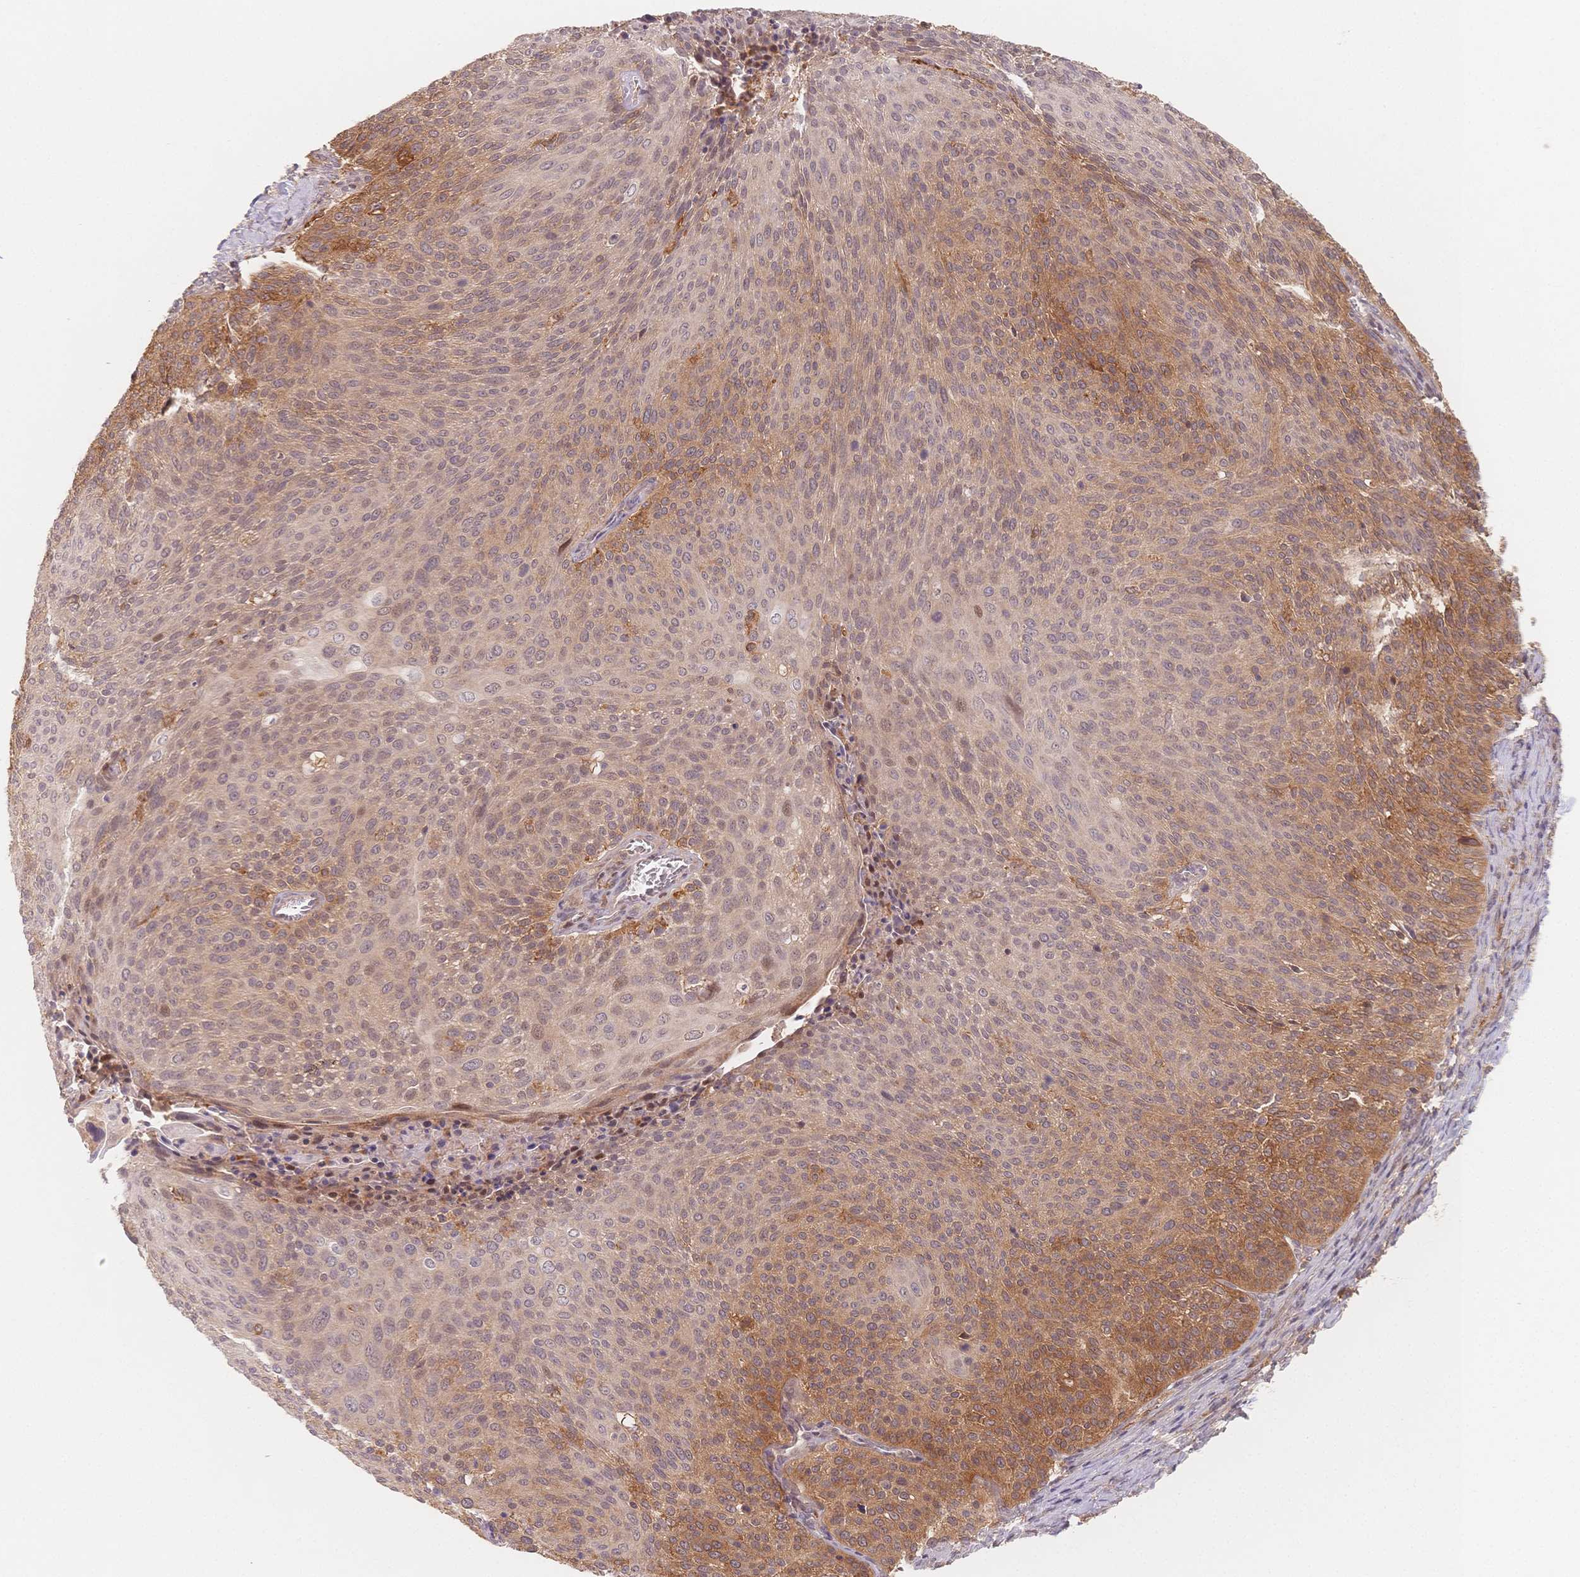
{"staining": {"intensity": "moderate", "quantity": "25%-75%", "location": "cytoplasmic/membranous"}, "tissue": "cervical cancer", "cell_type": "Tumor cells", "image_type": "cancer", "snomed": [{"axis": "morphology", "description": "Squamous cell carcinoma, NOS"}, {"axis": "topography", "description": "Cervix"}], "caption": "High-power microscopy captured an immunohistochemistry (IHC) histopathology image of cervical cancer (squamous cell carcinoma), revealing moderate cytoplasmic/membranous staining in approximately 25%-75% of tumor cells. (DAB IHC, brown staining for protein, blue staining for nuclei).", "gene": "C12orf75", "patient": {"sex": "female", "age": 31}}